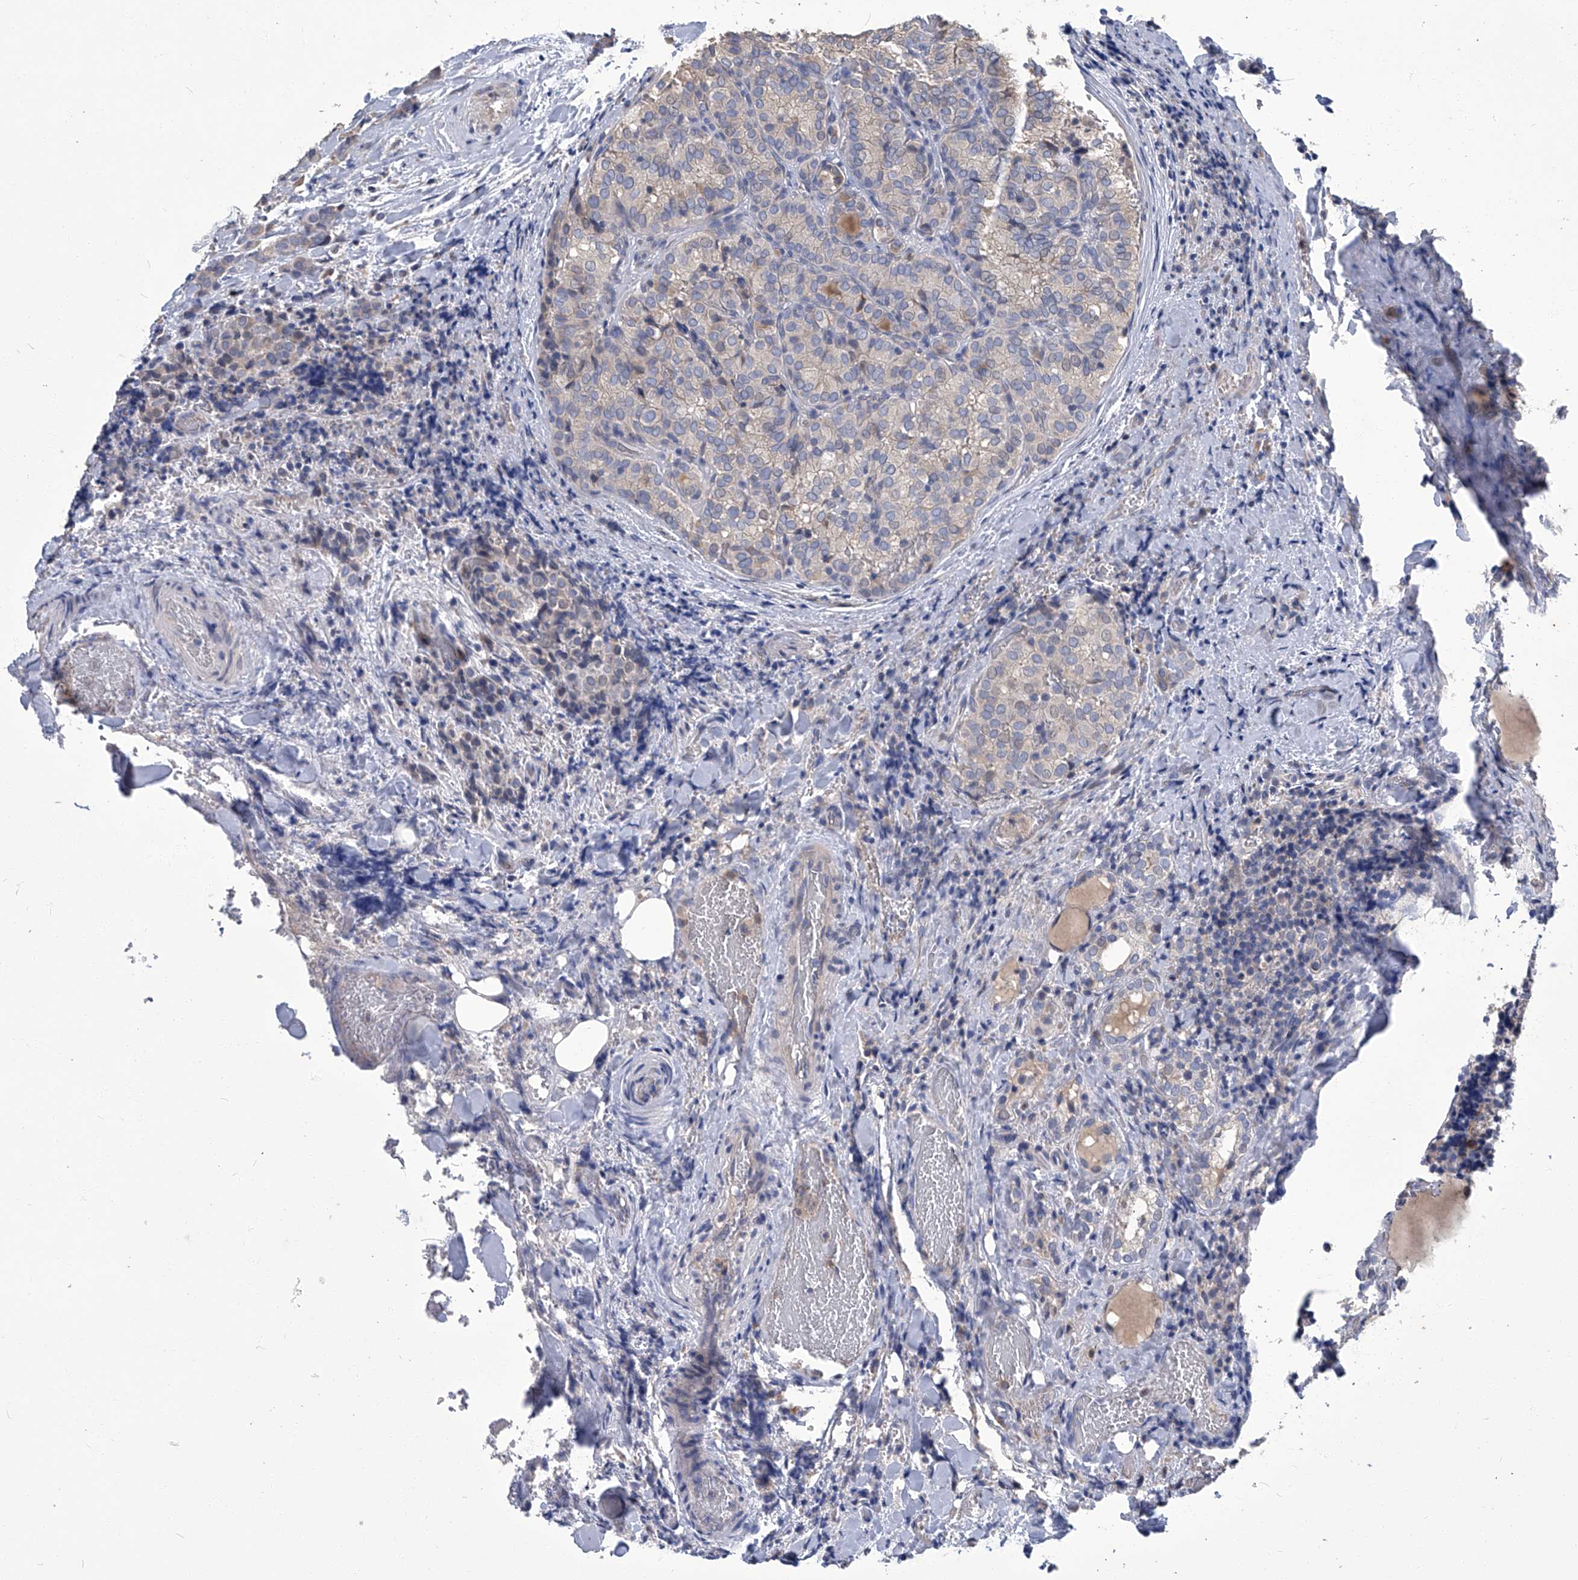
{"staining": {"intensity": "negative", "quantity": "none", "location": "none"}, "tissue": "thyroid cancer", "cell_type": "Tumor cells", "image_type": "cancer", "snomed": [{"axis": "morphology", "description": "Normal tissue, NOS"}, {"axis": "morphology", "description": "Papillary adenocarcinoma, NOS"}, {"axis": "topography", "description": "Thyroid gland"}], "caption": "Tumor cells are negative for protein expression in human thyroid cancer (papillary adenocarcinoma).", "gene": "TGFBR1", "patient": {"sex": "female", "age": 30}}